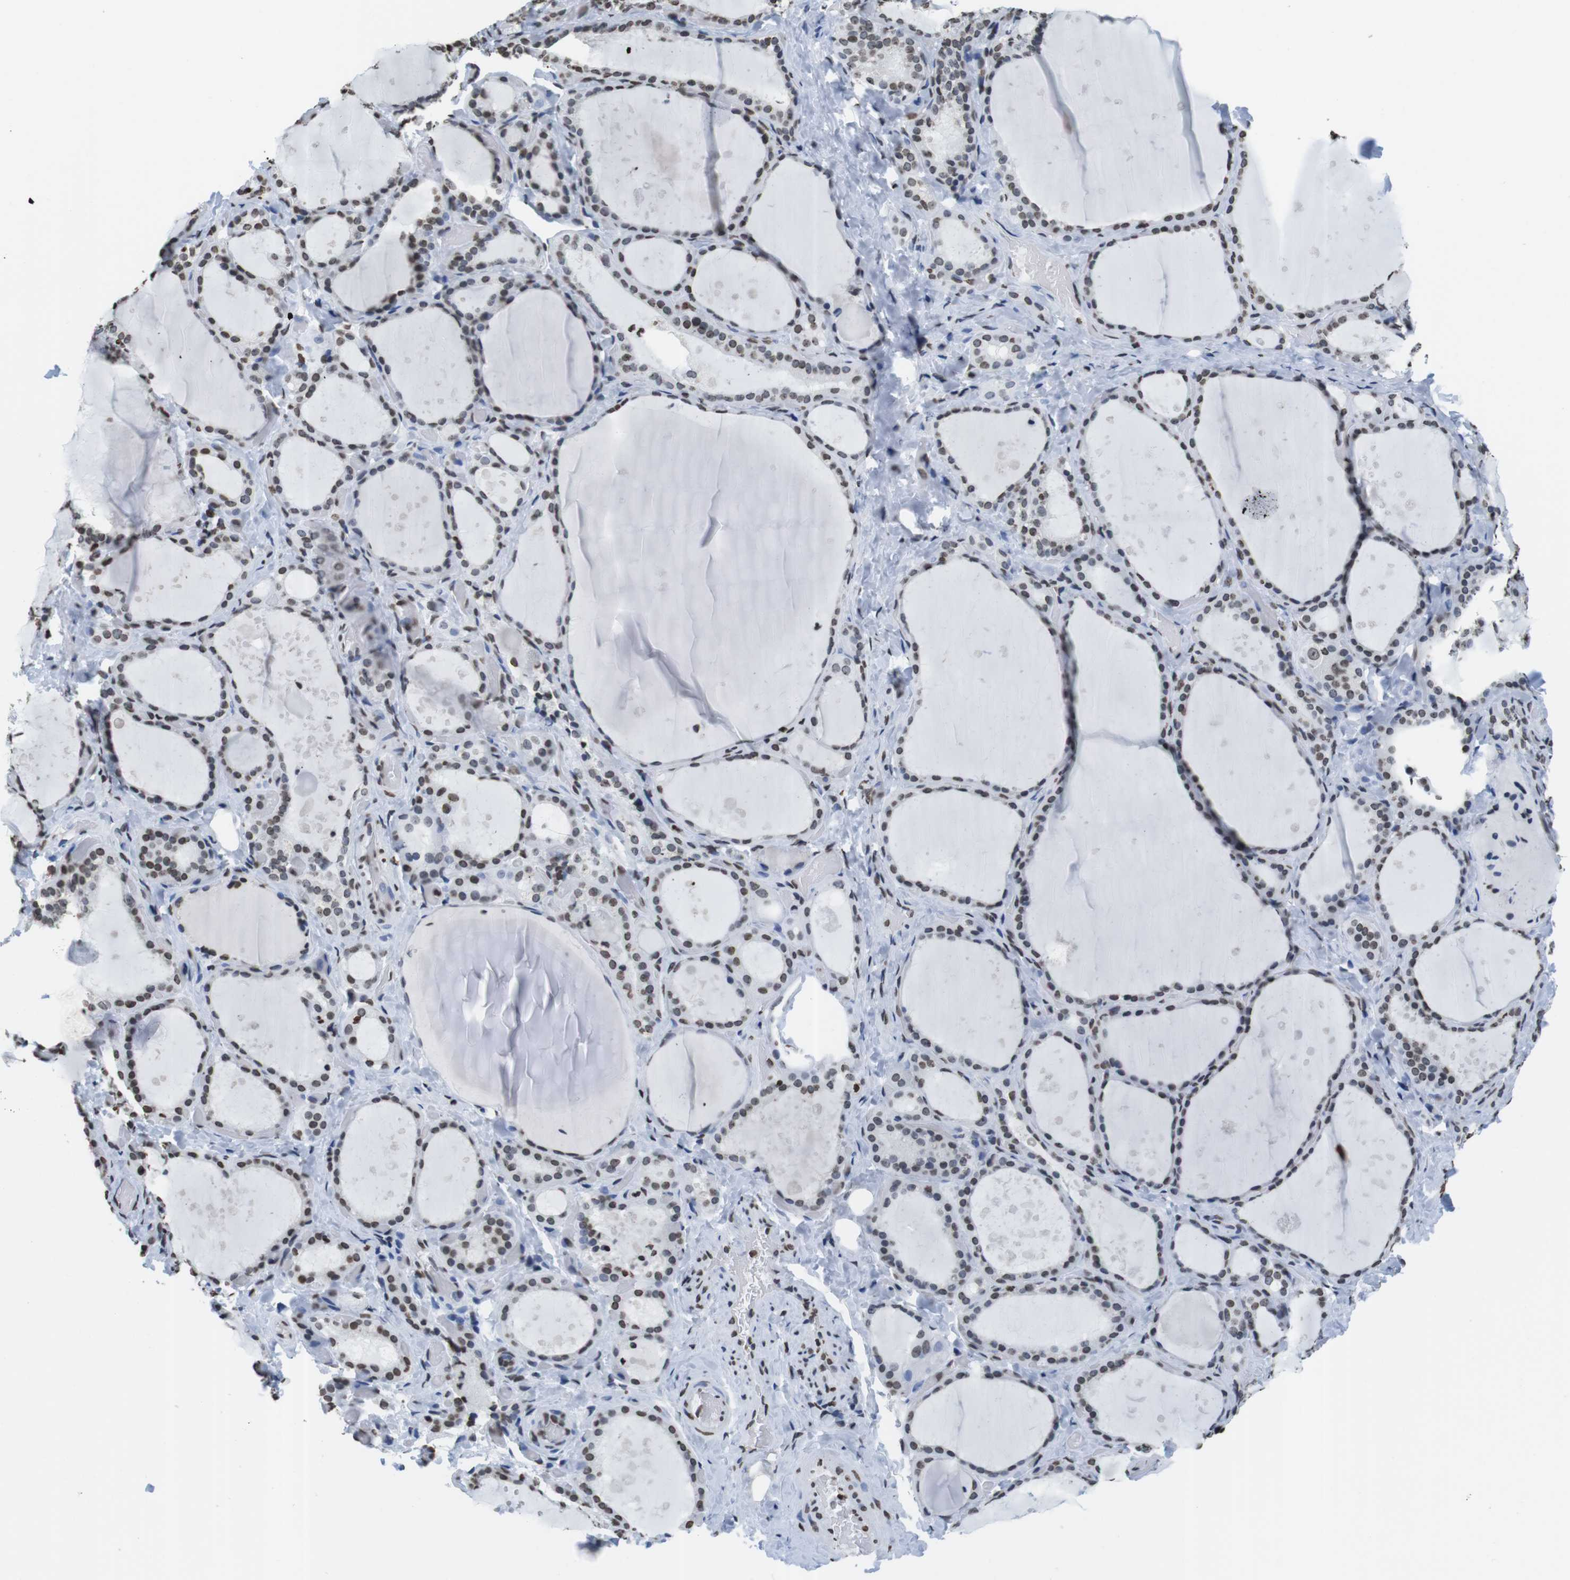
{"staining": {"intensity": "moderate", "quantity": ">75%", "location": "nuclear"}, "tissue": "thyroid gland", "cell_type": "Glandular cells", "image_type": "normal", "snomed": [{"axis": "morphology", "description": "Normal tissue, NOS"}, {"axis": "topography", "description": "Thyroid gland"}], "caption": "High-power microscopy captured an immunohistochemistry histopathology image of normal thyroid gland, revealing moderate nuclear staining in about >75% of glandular cells.", "gene": "BSX", "patient": {"sex": "female", "age": 44}}